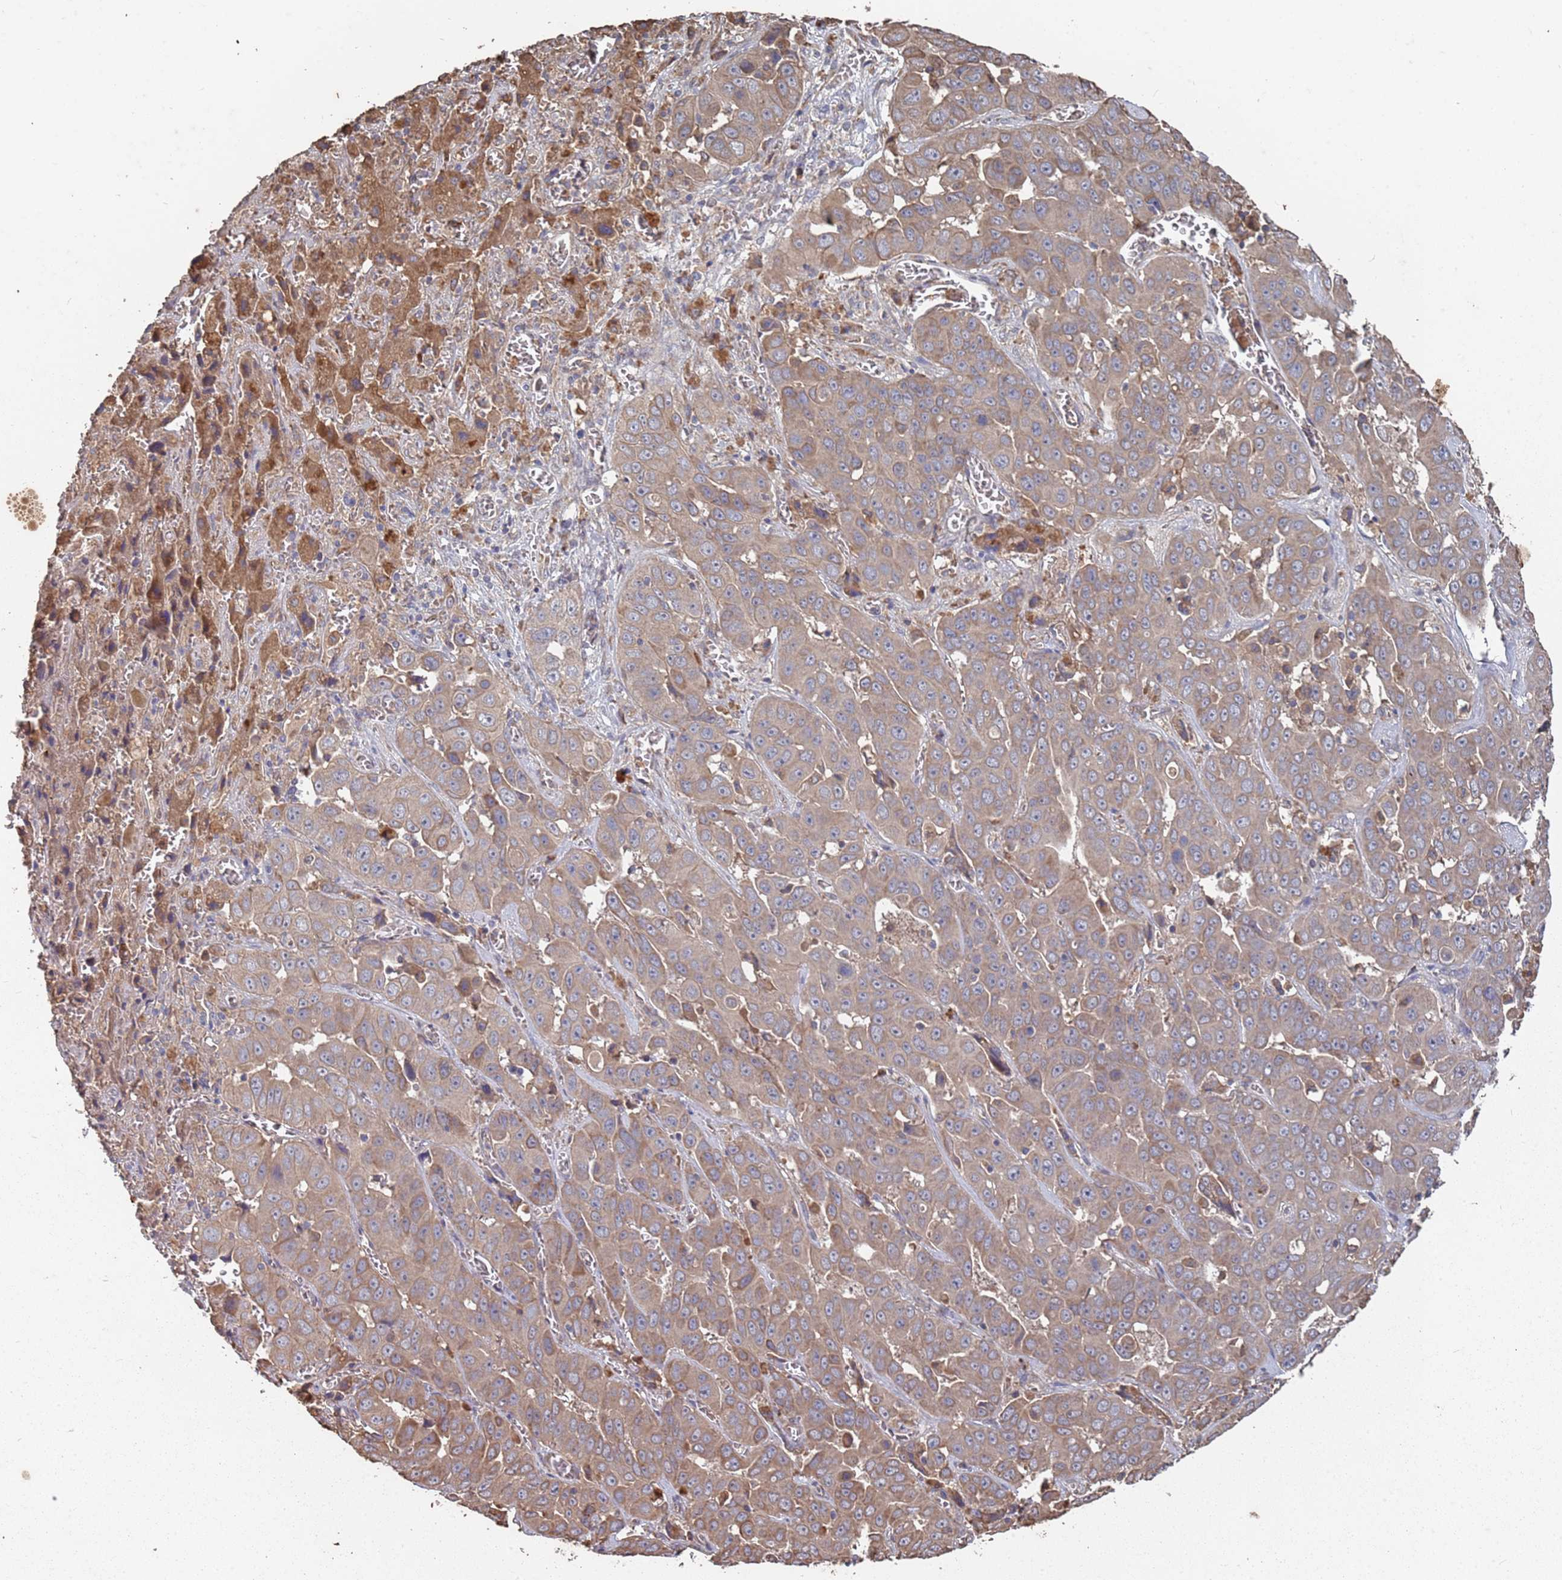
{"staining": {"intensity": "moderate", "quantity": "25%-75%", "location": "cytoplasmic/membranous"}, "tissue": "liver cancer", "cell_type": "Tumor cells", "image_type": "cancer", "snomed": [{"axis": "morphology", "description": "Cholangiocarcinoma"}, {"axis": "topography", "description": "Liver"}], "caption": "Protein analysis of cholangiocarcinoma (liver) tissue displays moderate cytoplasmic/membranous expression in about 25%-75% of tumor cells. (DAB IHC with brightfield microscopy, high magnification).", "gene": "ATG5", "patient": {"sex": "female", "age": 52}}